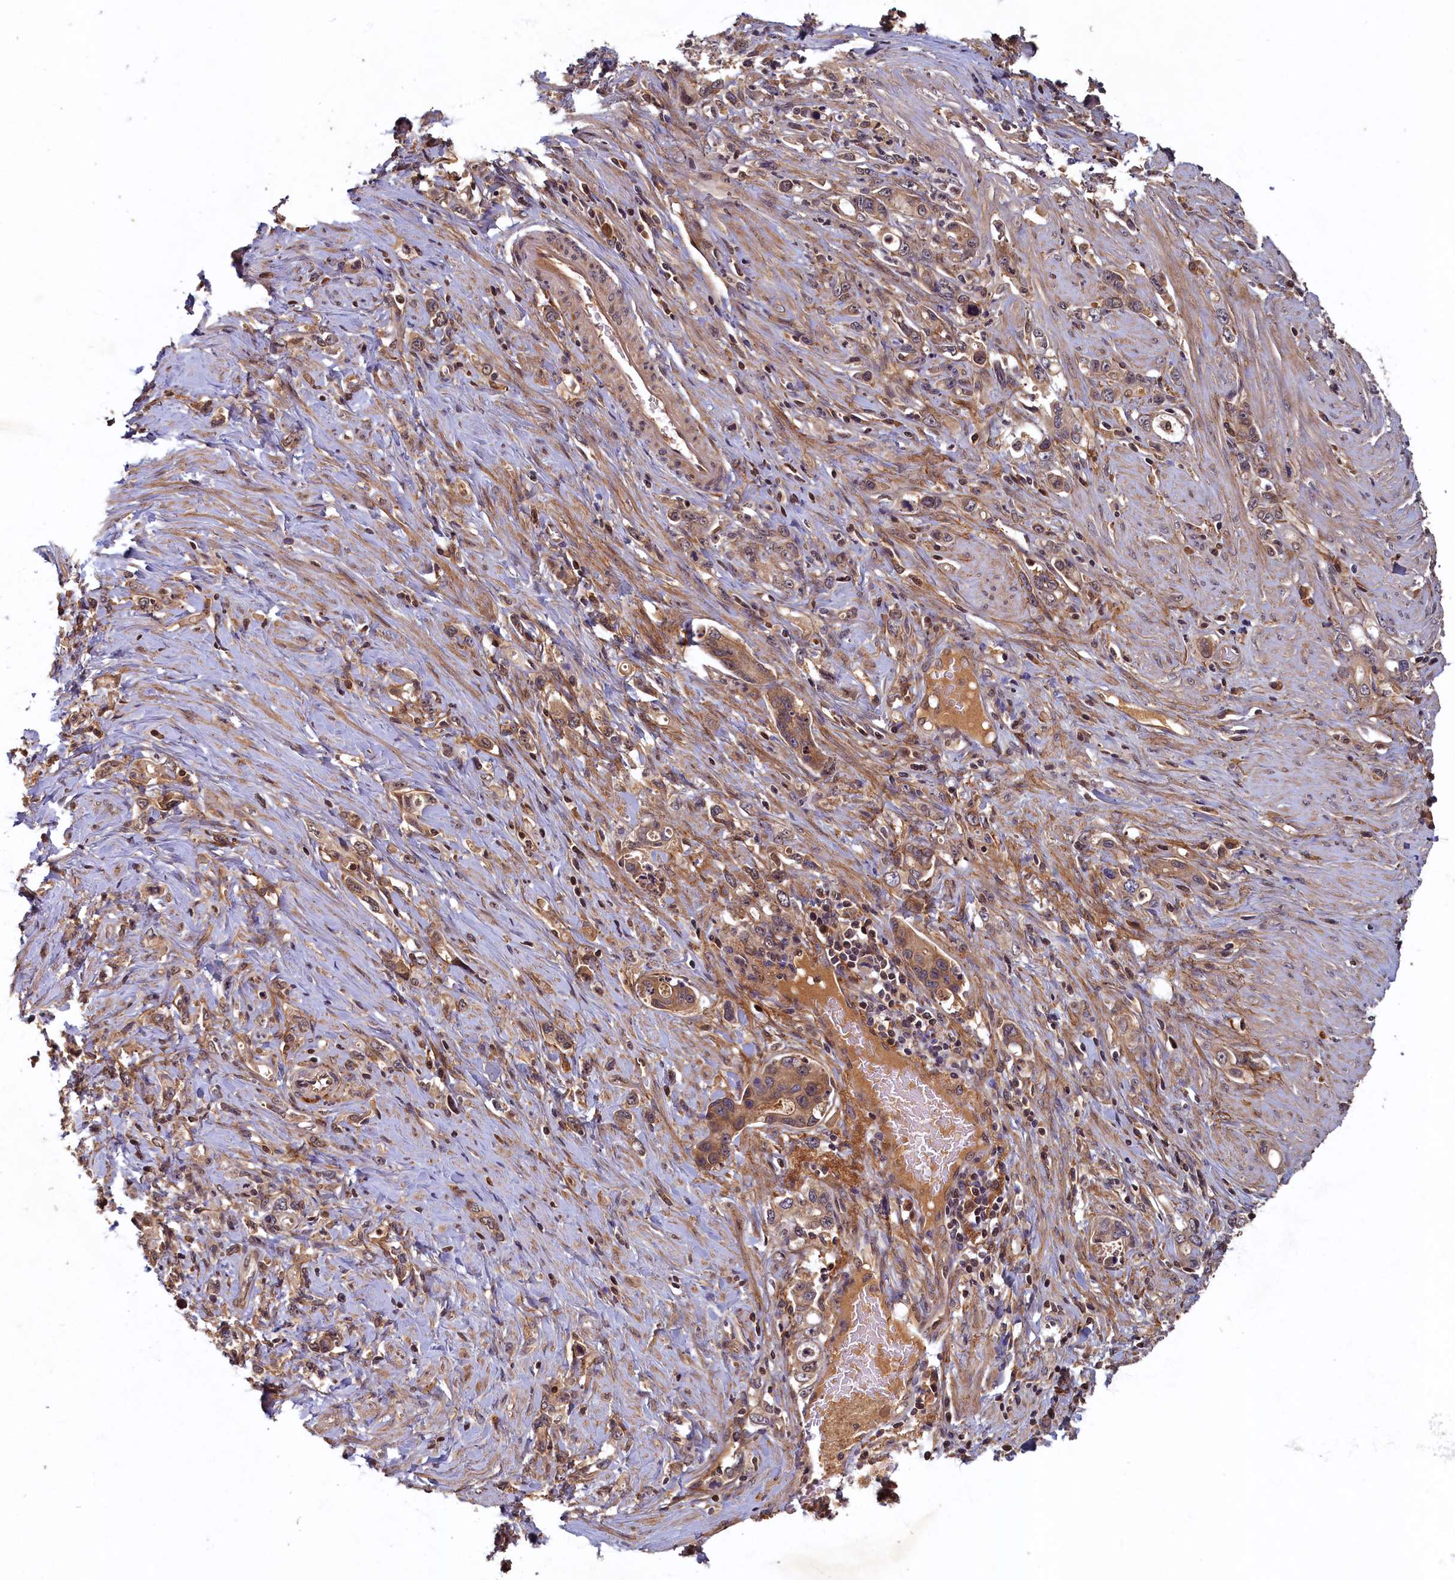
{"staining": {"intensity": "weak", "quantity": ">75%", "location": "cytoplasmic/membranous"}, "tissue": "stomach cancer", "cell_type": "Tumor cells", "image_type": "cancer", "snomed": [{"axis": "morphology", "description": "Adenocarcinoma, NOS"}, {"axis": "topography", "description": "Stomach, lower"}], "caption": "Brown immunohistochemical staining in human adenocarcinoma (stomach) exhibits weak cytoplasmic/membranous positivity in about >75% of tumor cells.", "gene": "LCMT2", "patient": {"sex": "female", "age": 43}}